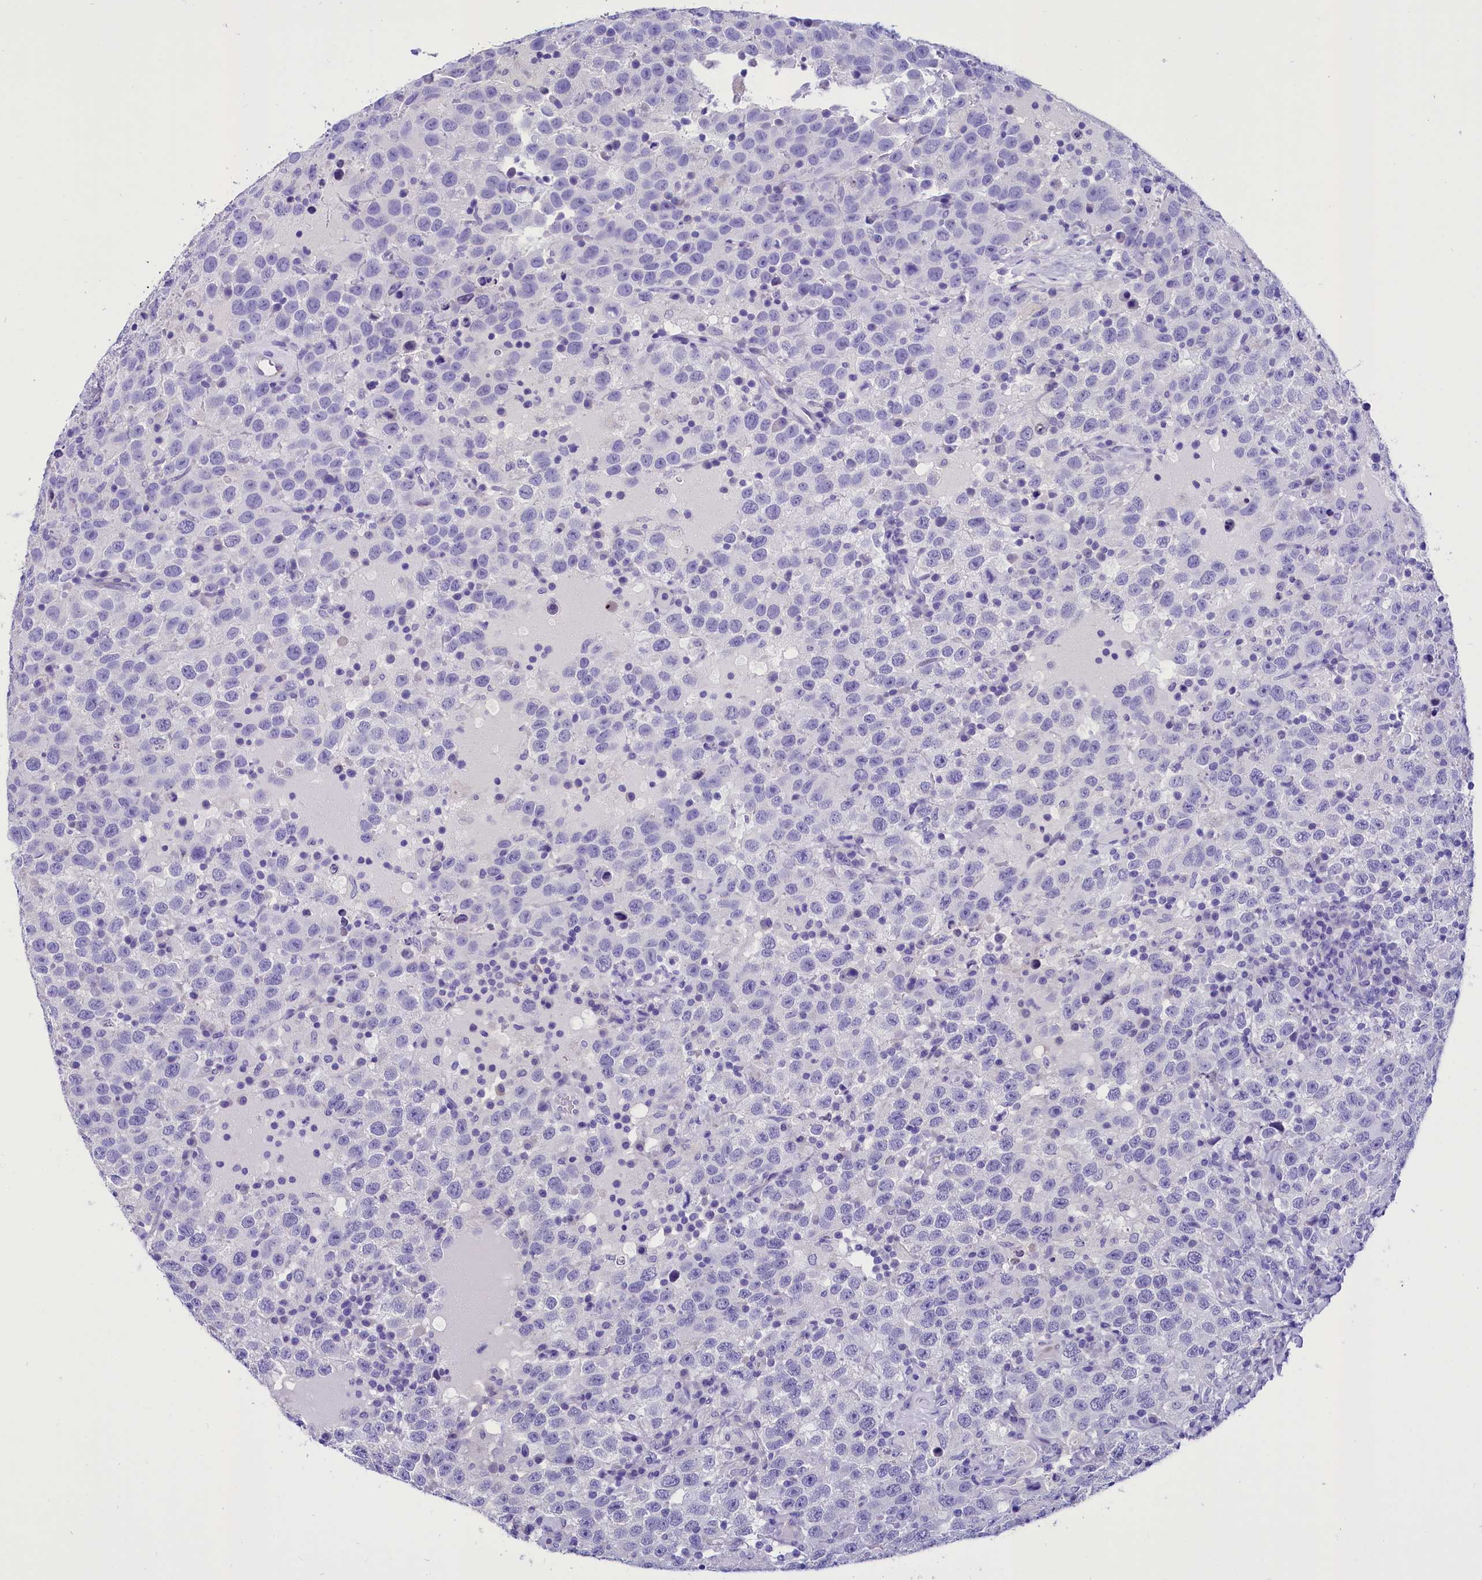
{"staining": {"intensity": "negative", "quantity": "none", "location": "none"}, "tissue": "testis cancer", "cell_type": "Tumor cells", "image_type": "cancer", "snomed": [{"axis": "morphology", "description": "Seminoma, NOS"}, {"axis": "topography", "description": "Testis"}], "caption": "Photomicrograph shows no protein expression in tumor cells of testis cancer tissue.", "gene": "TTC36", "patient": {"sex": "male", "age": 41}}